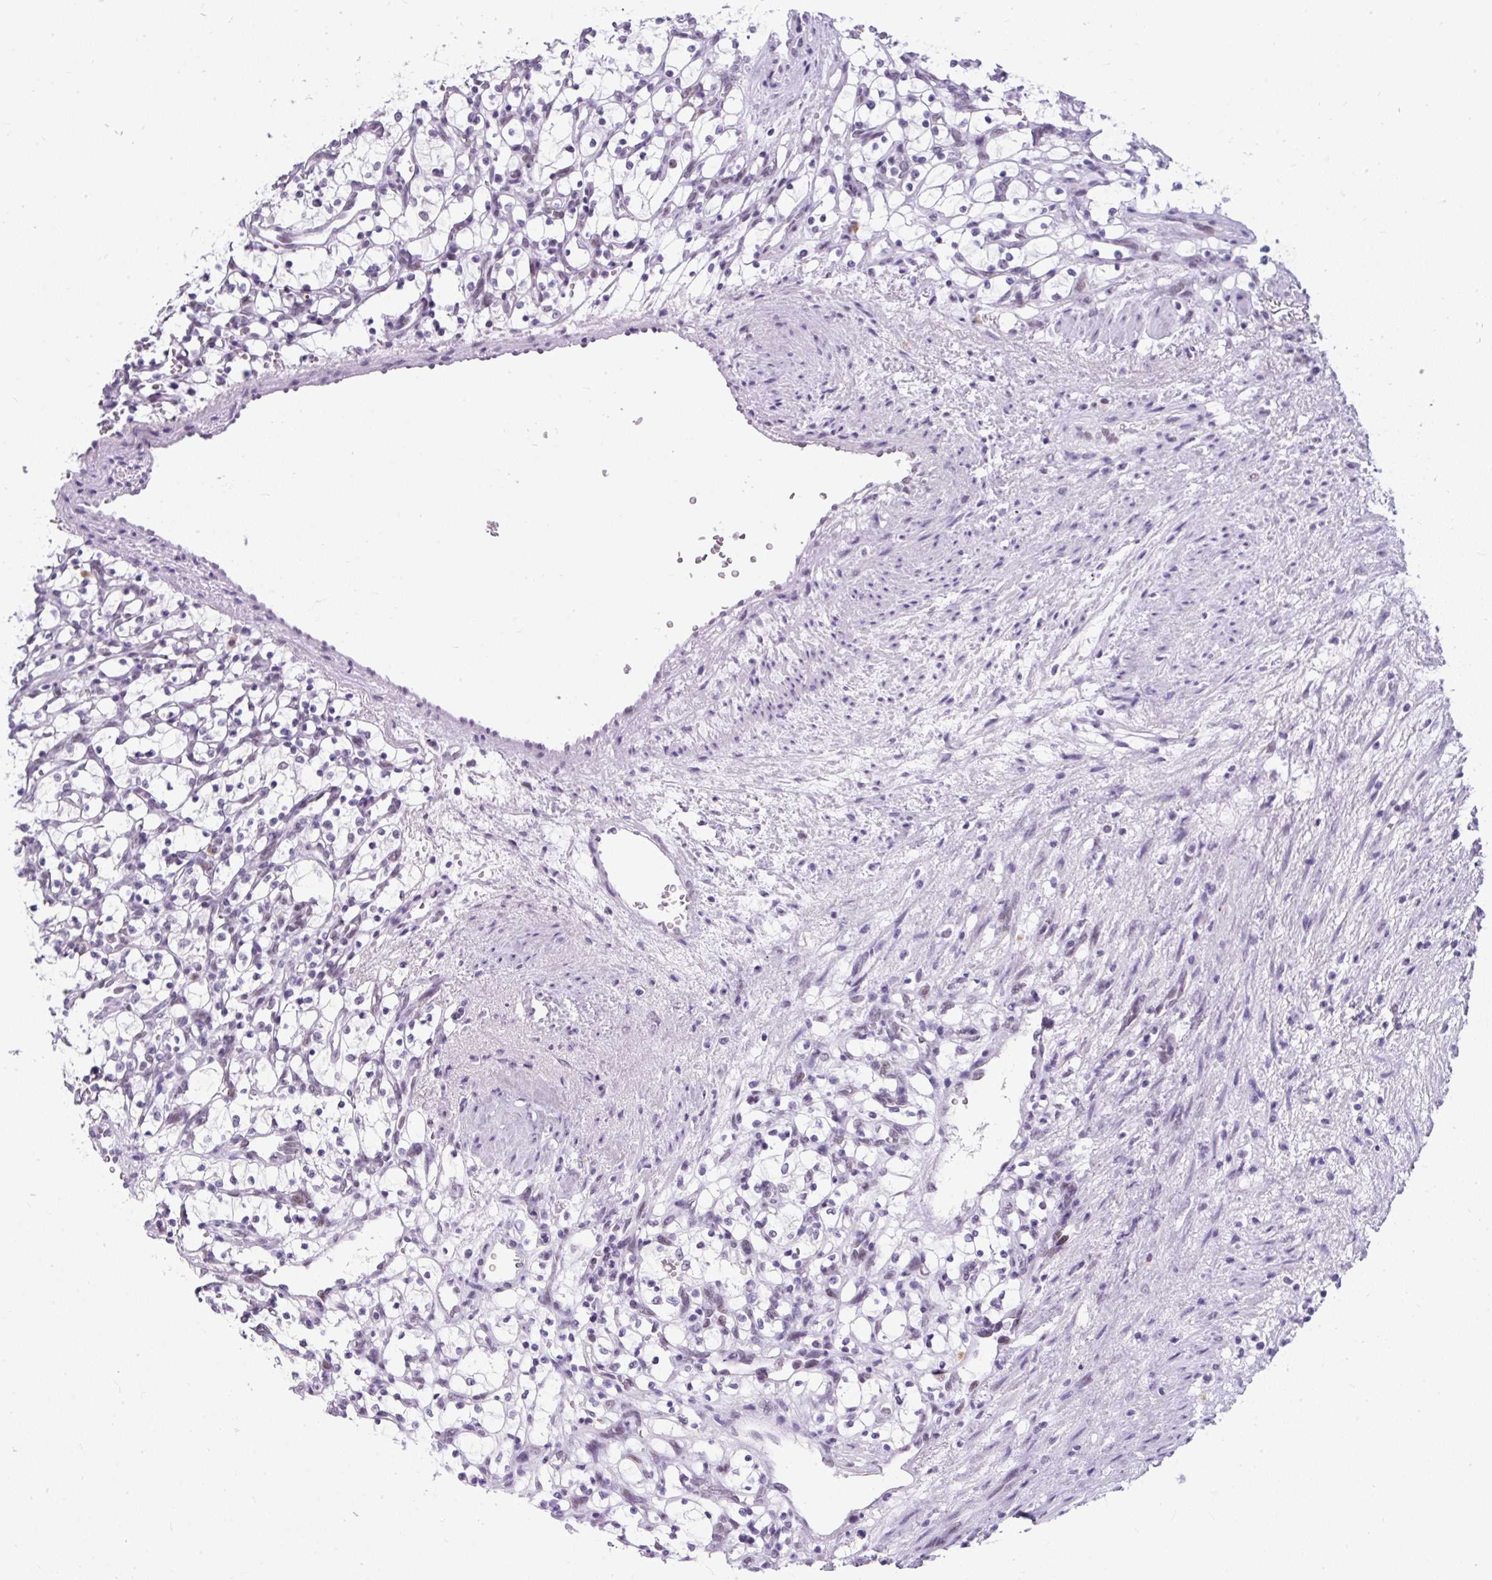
{"staining": {"intensity": "negative", "quantity": "none", "location": "none"}, "tissue": "renal cancer", "cell_type": "Tumor cells", "image_type": "cancer", "snomed": [{"axis": "morphology", "description": "Adenocarcinoma, NOS"}, {"axis": "topography", "description": "Kidney"}], "caption": "Renal cancer (adenocarcinoma) was stained to show a protein in brown. There is no significant expression in tumor cells.", "gene": "PLCXD2", "patient": {"sex": "female", "age": 69}}